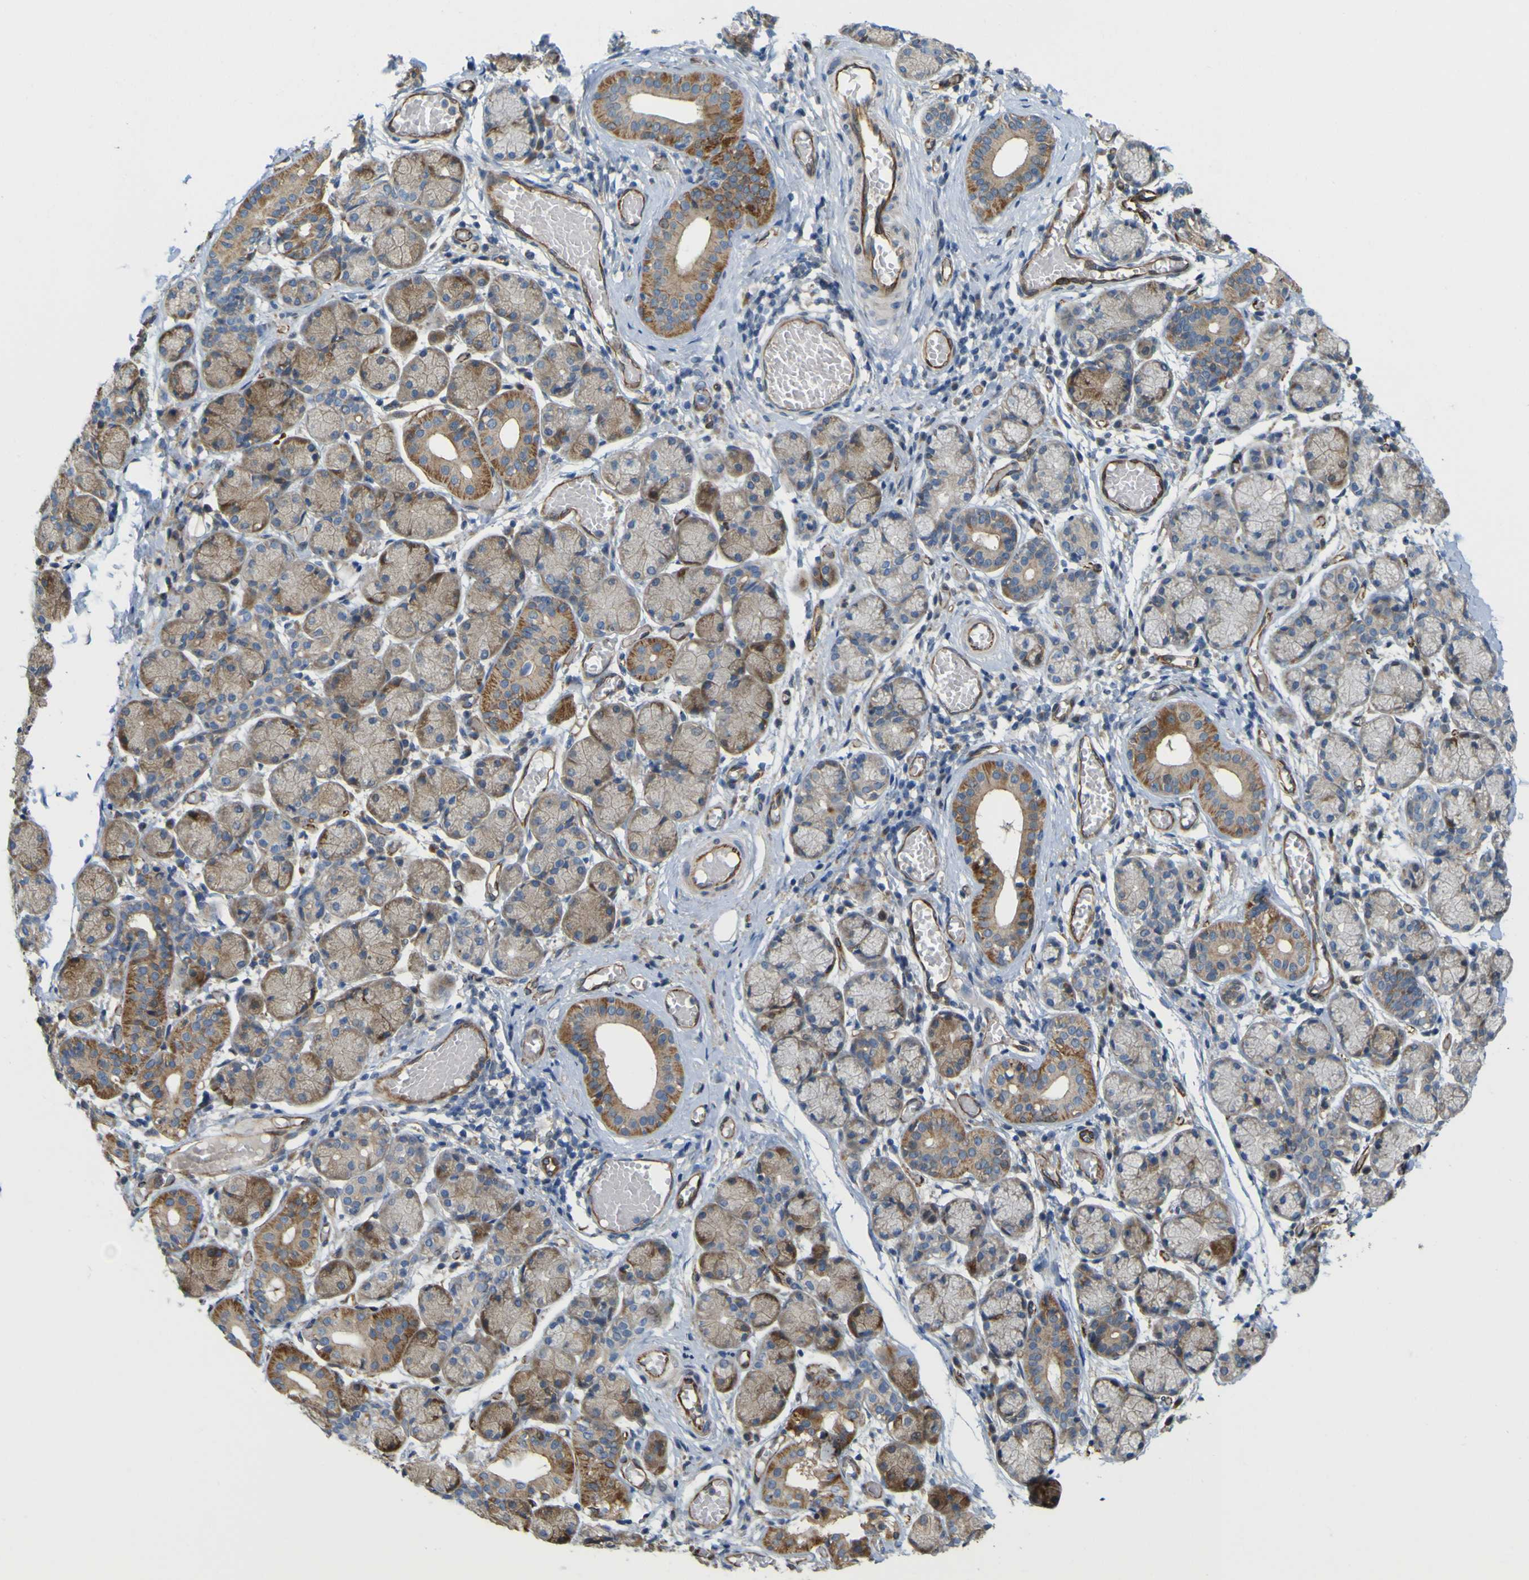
{"staining": {"intensity": "moderate", "quantity": "25%-75%", "location": "cytoplasmic/membranous"}, "tissue": "salivary gland", "cell_type": "Glandular cells", "image_type": "normal", "snomed": [{"axis": "morphology", "description": "Normal tissue, NOS"}, {"axis": "topography", "description": "Salivary gland"}], "caption": "Benign salivary gland was stained to show a protein in brown. There is medium levels of moderate cytoplasmic/membranous expression in approximately 25%-75% of glandular cells.", "gene": "JPH1", "patient": {"sex": "female", "age": 24}}